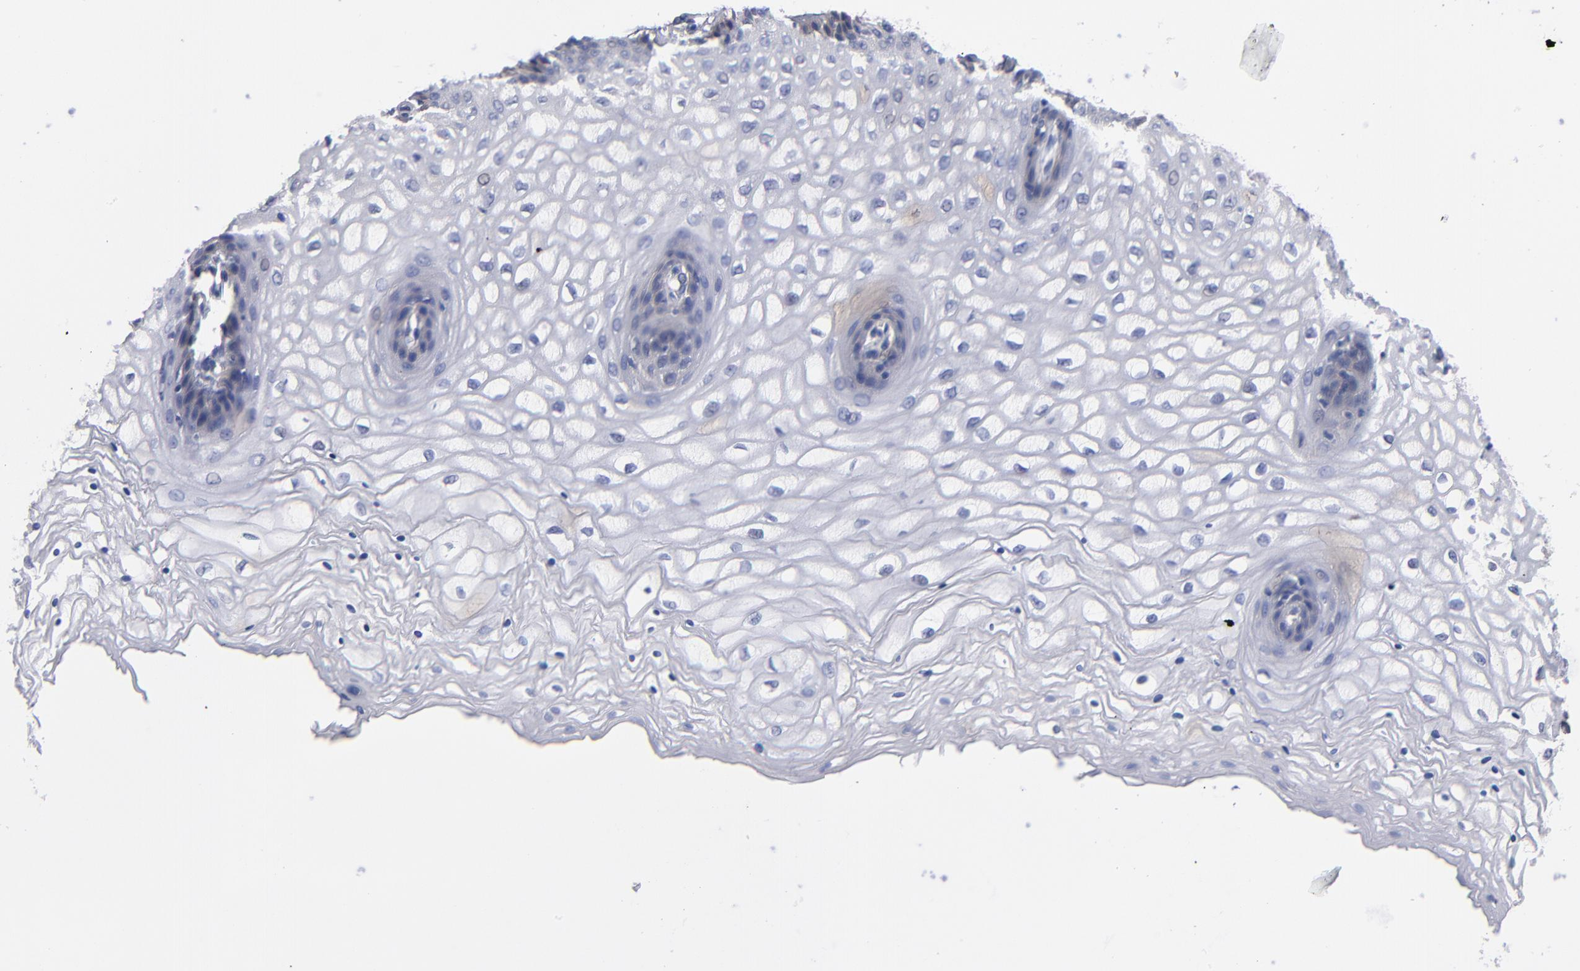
{"staining": {"intensity": "weak", "quantity": "<25%", "location": "cytoplasmic/membranous"}, "tissue": "vagina", "cell_type": "Squamous epithelial cells", "image_type": "normal", "snomed": [{"axis": "morphology", "description": "Normal tissue, NOS"}, {"axis": "topography", "description": "Vagina"}], "caption": "Squamous epithelial cells show no significant positivity in benign vagina. (Immunohistochemistry (ihc), brightfield microscopy, high magnification).", "gene": "PLSCR4", "patient": {"sex": "female", "age": 34}}